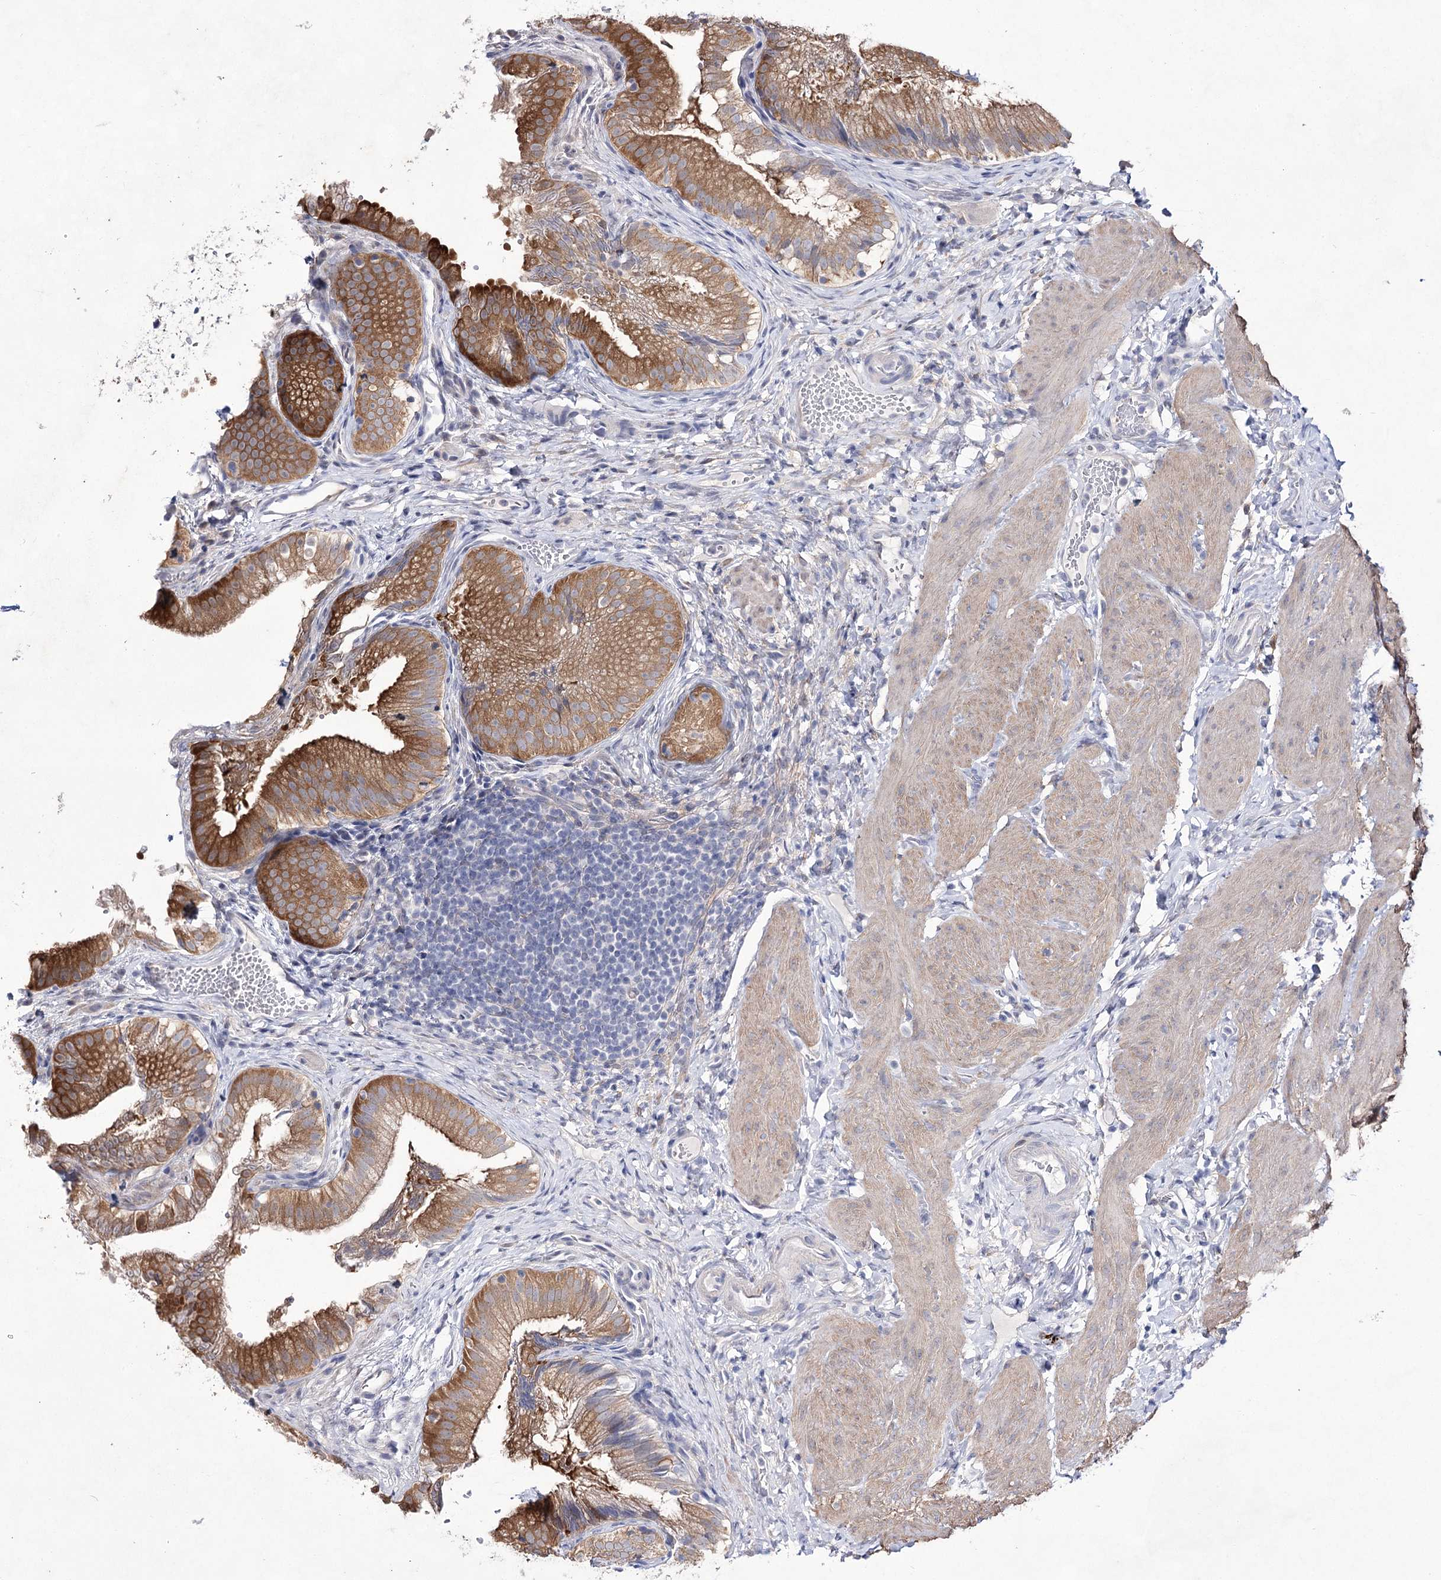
{"staining": {"intensity": "moderate", "quantity": ">75%", "location": "cytoplasmic/membranous"}, "tissue": "gallbladder", "cell_type": "Glandular cells", "image_type": "normal", "snomed": [{"axis": "morphology", "description": "Normal tissue, NOS"}, {"axis": "topography", "description": "Gallbladder"}], "caption": "A histopathology image showing moderate cytoplasmic/membranous expression in about >75% of glandular cells in normal gallbladder, as visualized by brown immunohistochemical staining.", "gene": "UGDH", "patient": {"sex": "female", "age": 30}}